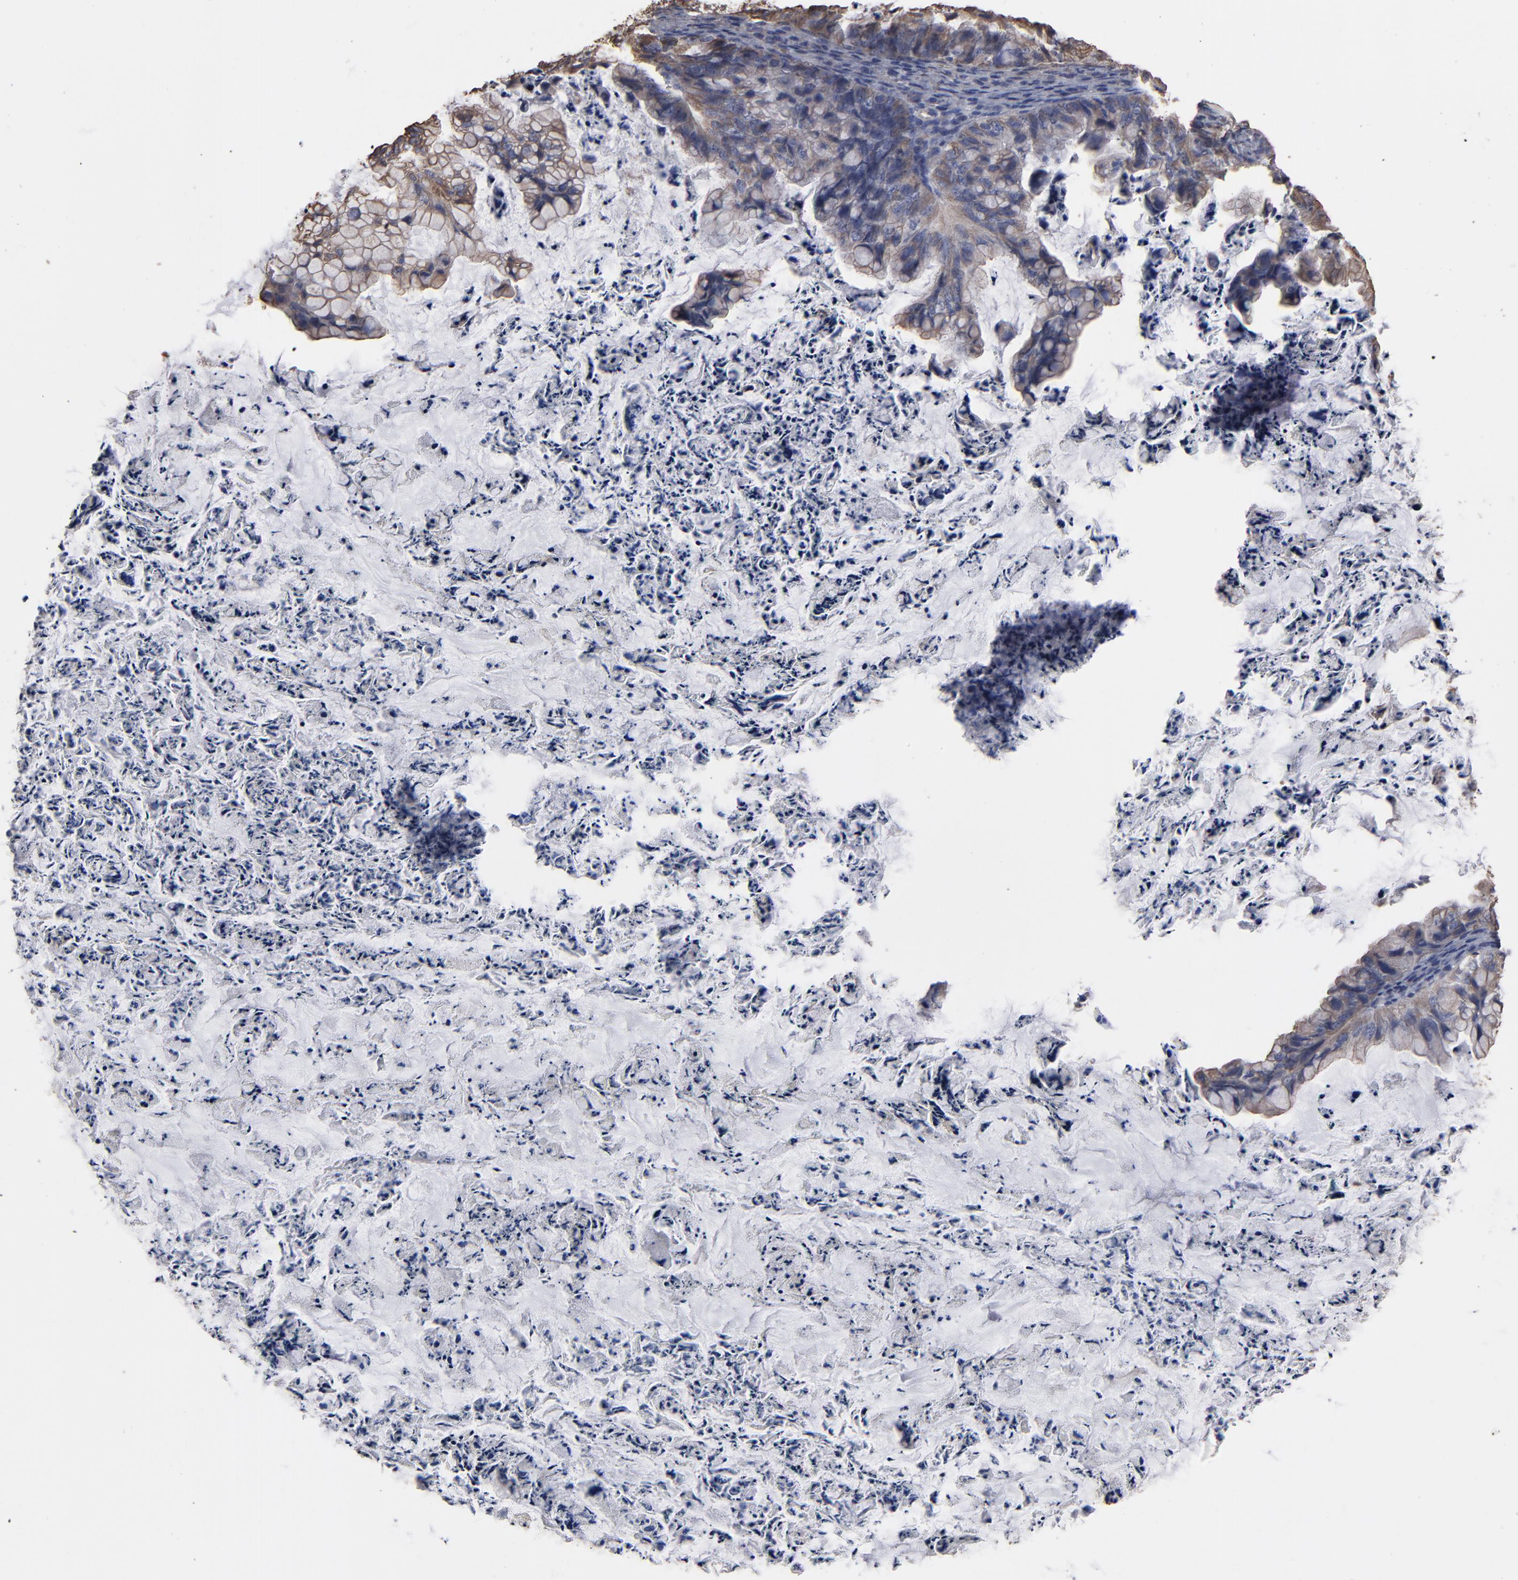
{"staining": {"intensity": "weak", "quantity": ">75%", "location": "cytoplasmic/membranous"}, "tissue": "ovarian cancer", "cell_type": "Tumor cells", "image_type": "cancer", "snomed": [{"axis": "morphology", "description": "Cystadenocarcinoma, mucinous, NOS"}, {"axis": "topography", "description": "Ovary"}], "caption": "A micrograph of human ovarian cancer (mucinous cystadenocarcinoma) stained for a protein reveals weak cytoplasmic/membranous brown staining in tumor cells. (Stains: DAB (3,3'-diaminobenzidine) in brown, nuclei in blue, Microscopy: brightfield microscopy at high magnification).", "gene": "DMD", "patient": {"sex": "female", "age": 36}}